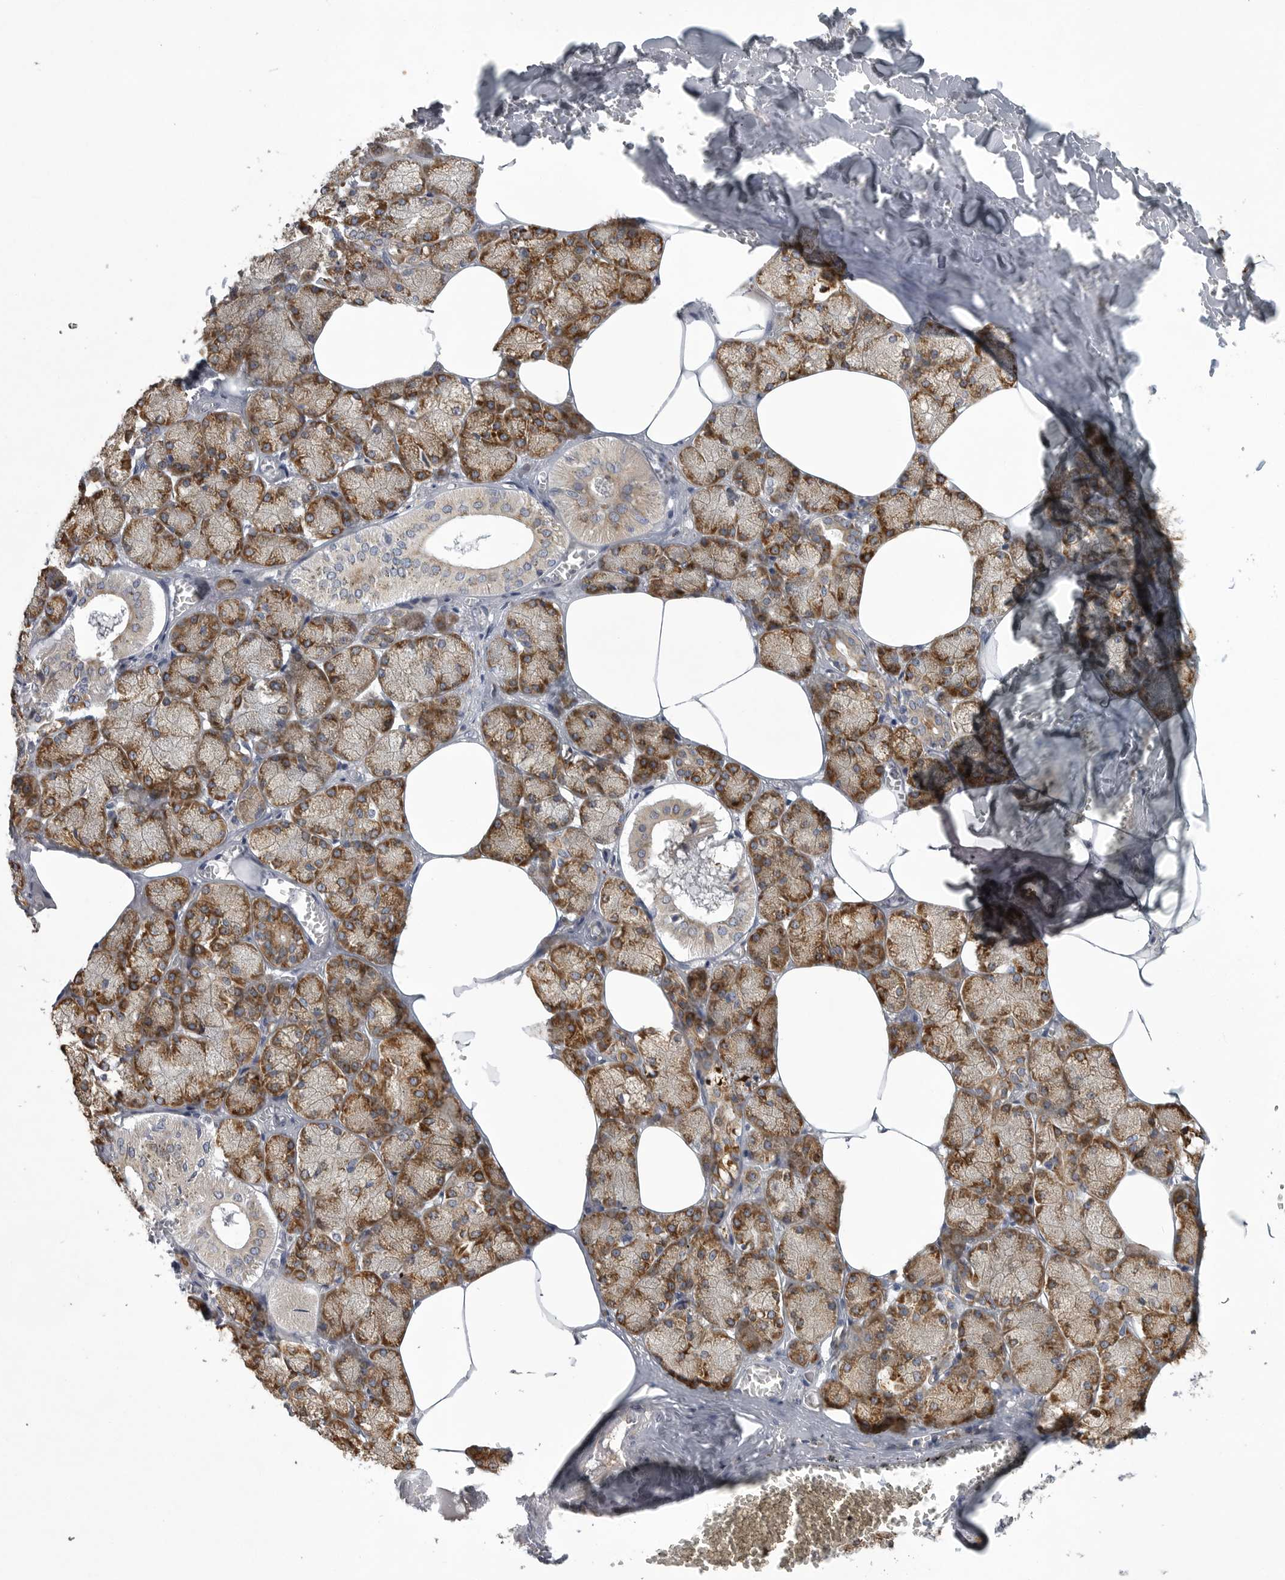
{"staining": {"intensity": "moderate", "quantity": ">75%", "location": "cytoplasmic/membranous"}, "tissue": "salivary gland", "cell_type": "Glandular cells", "image_type": "normal", "snomed": [{"axis": "morphology", "description": "Normal tissue, NOS"}, {"axis": "topography", "description": "Salivary gland"}], "caption": "DAB immunohistochemical staining of normal salivary gland demonstrates moderate cytoplasmic/membranous protein staining in approximately >75% of glandular cells. (DAB IHC, brown staining for protein, blue staining for nuclei).", "gene": "MINPP1", "patient": {"sex": "male", "age": 62}}